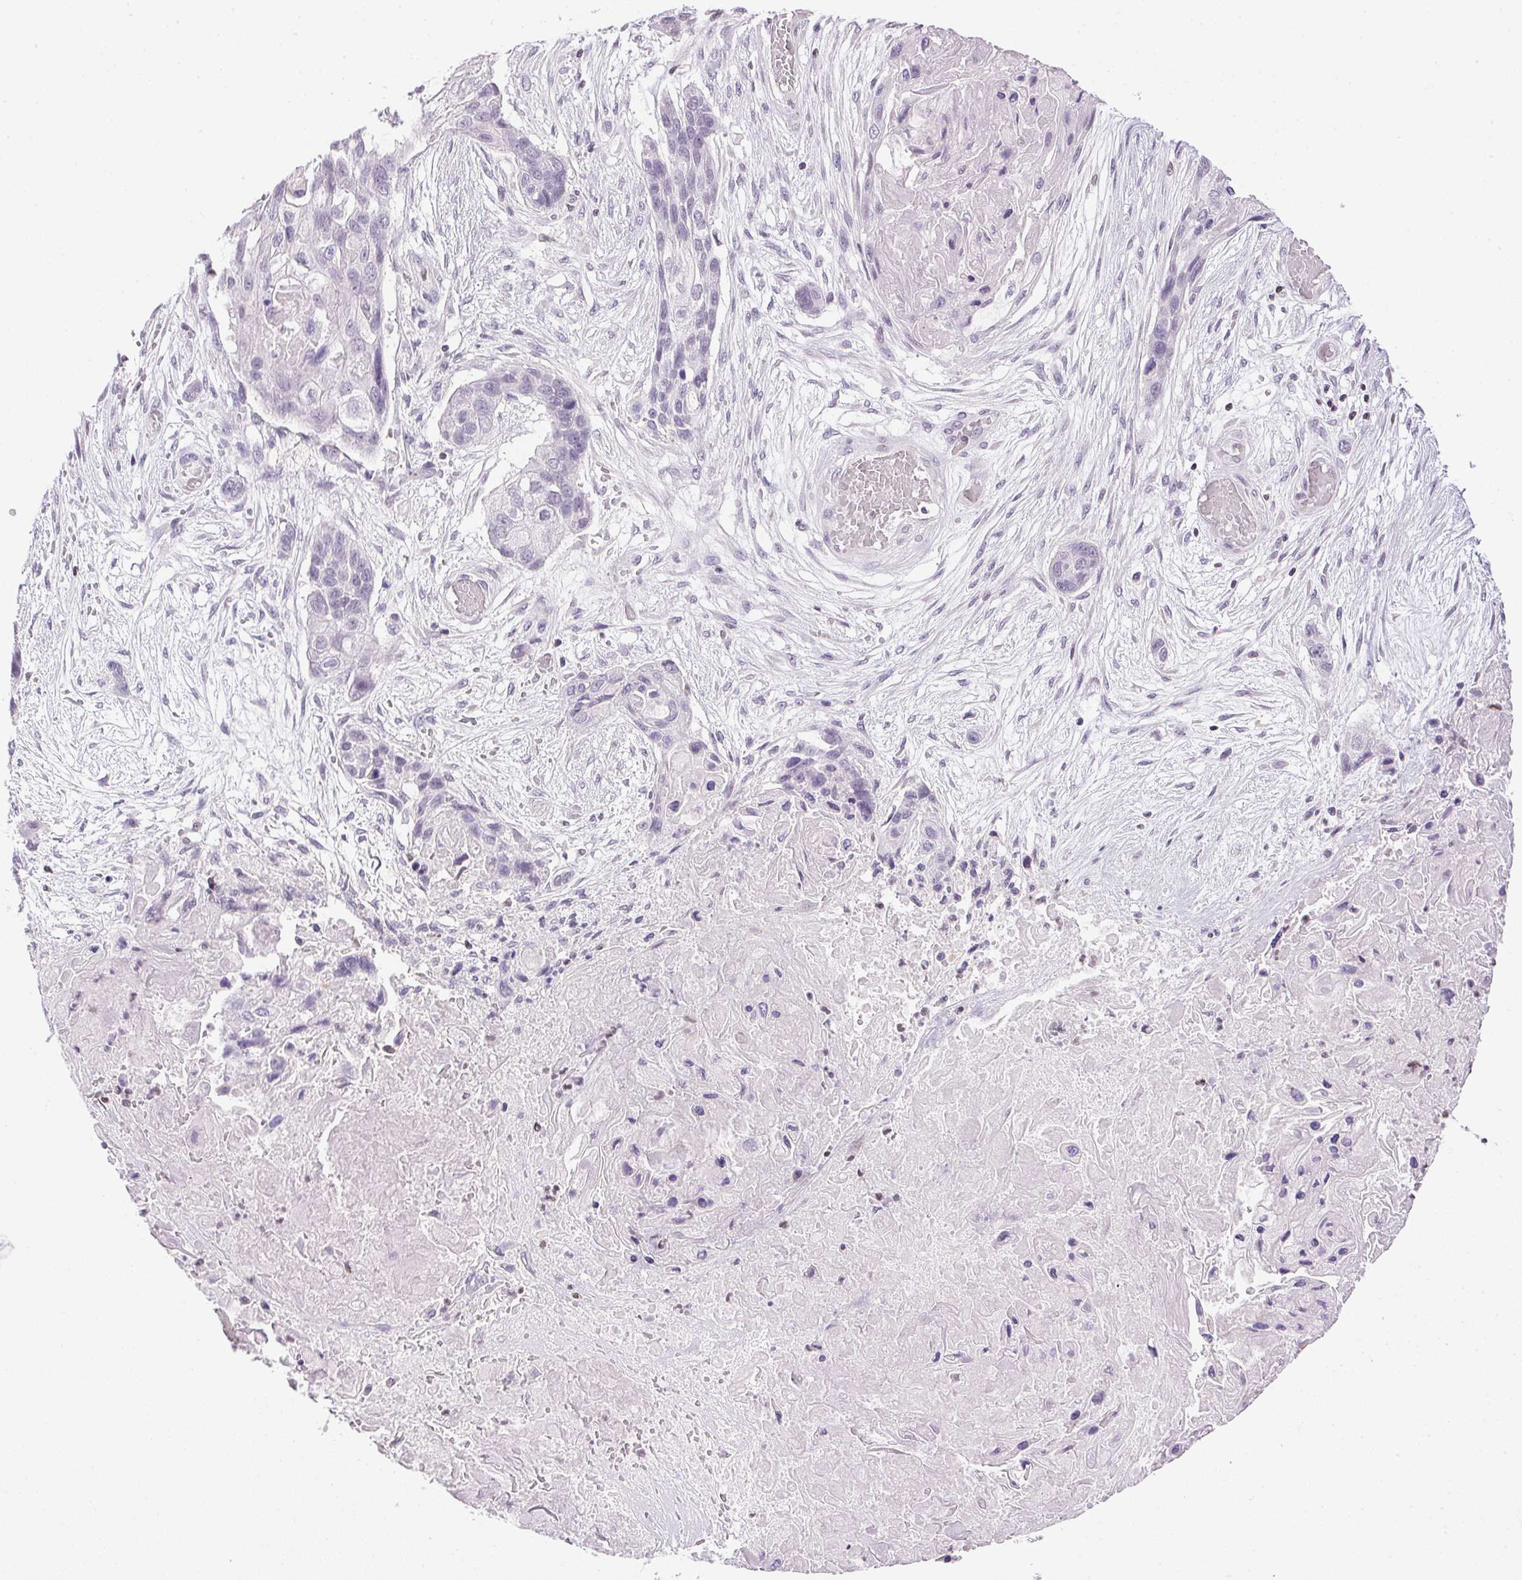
{"staining": {"intensity": "negative", "quantity": "none", "location": "none"}, "tissue": "lung cancer", "cell_type": "Tumor cells", "image_type": "cancer", "snomed": [{"axis": "morphology", "description": "Squamous cell carcinoma, NOS"}, {"axis": "topography", "description": "Lung"}], "caption": "This is an immunohistochemistry histopathology image of human lung cancer. There is no staining in tumor cells.", "gene": "PRL", "patient": {"sex": "male", "age": 69}}